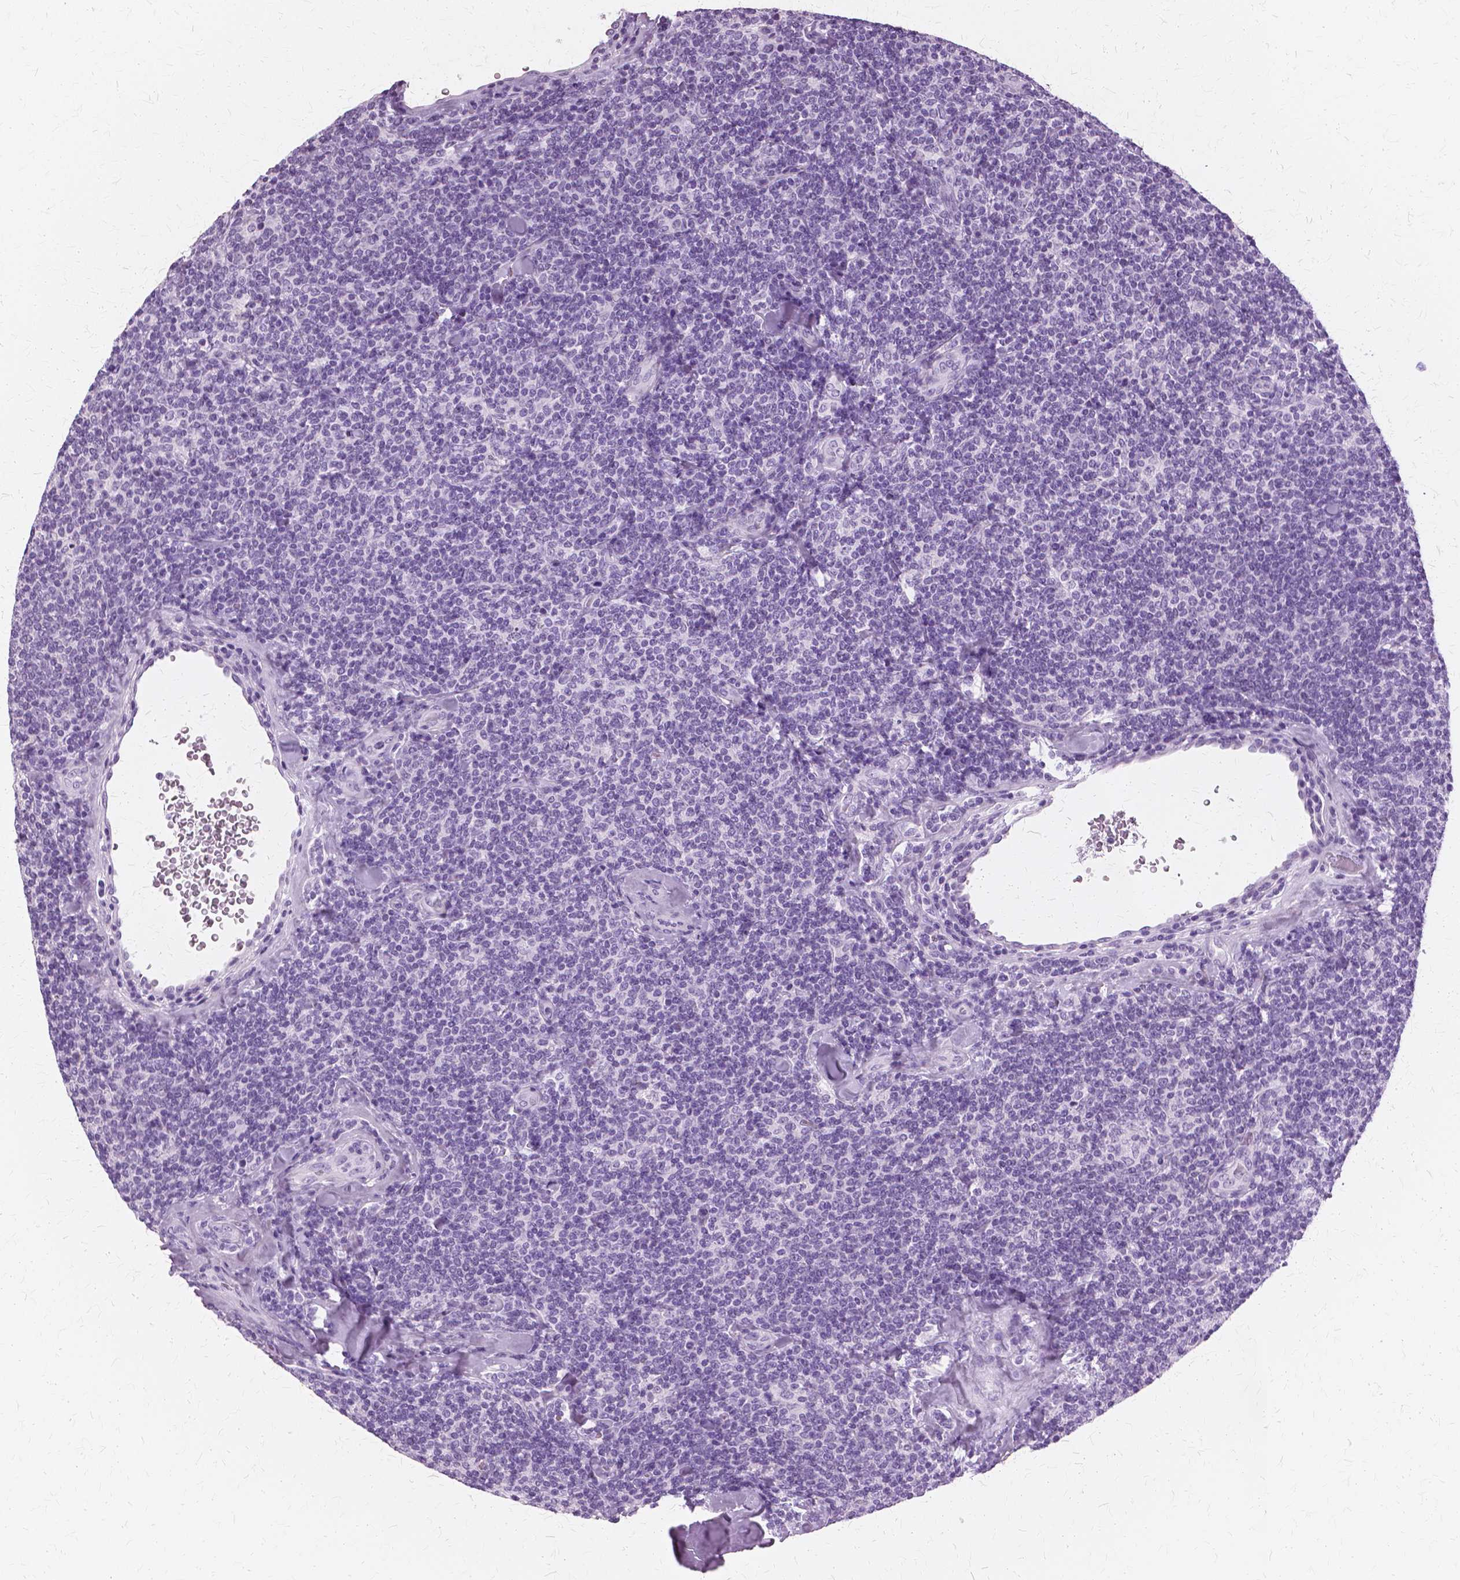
{"staining": {"intensity": "negative", "quantity": "none", "location": "none"}, "tissue": "lymphoma", "cell_type": "Tumor cells", "image_type": "cancer", "snomed": [{"axis": "morphology", "description": "Malignant lymphoma, non-Hodgkin's type, Low grade"}, {"axis": "topography", "description": "Lymph node"}], "caption": "This is an IHC histopathology image of human lymphoma. There is no staining in tumor cells.", "gene": "SFTPD", "patient": {"sex": "female", "age": 56}}